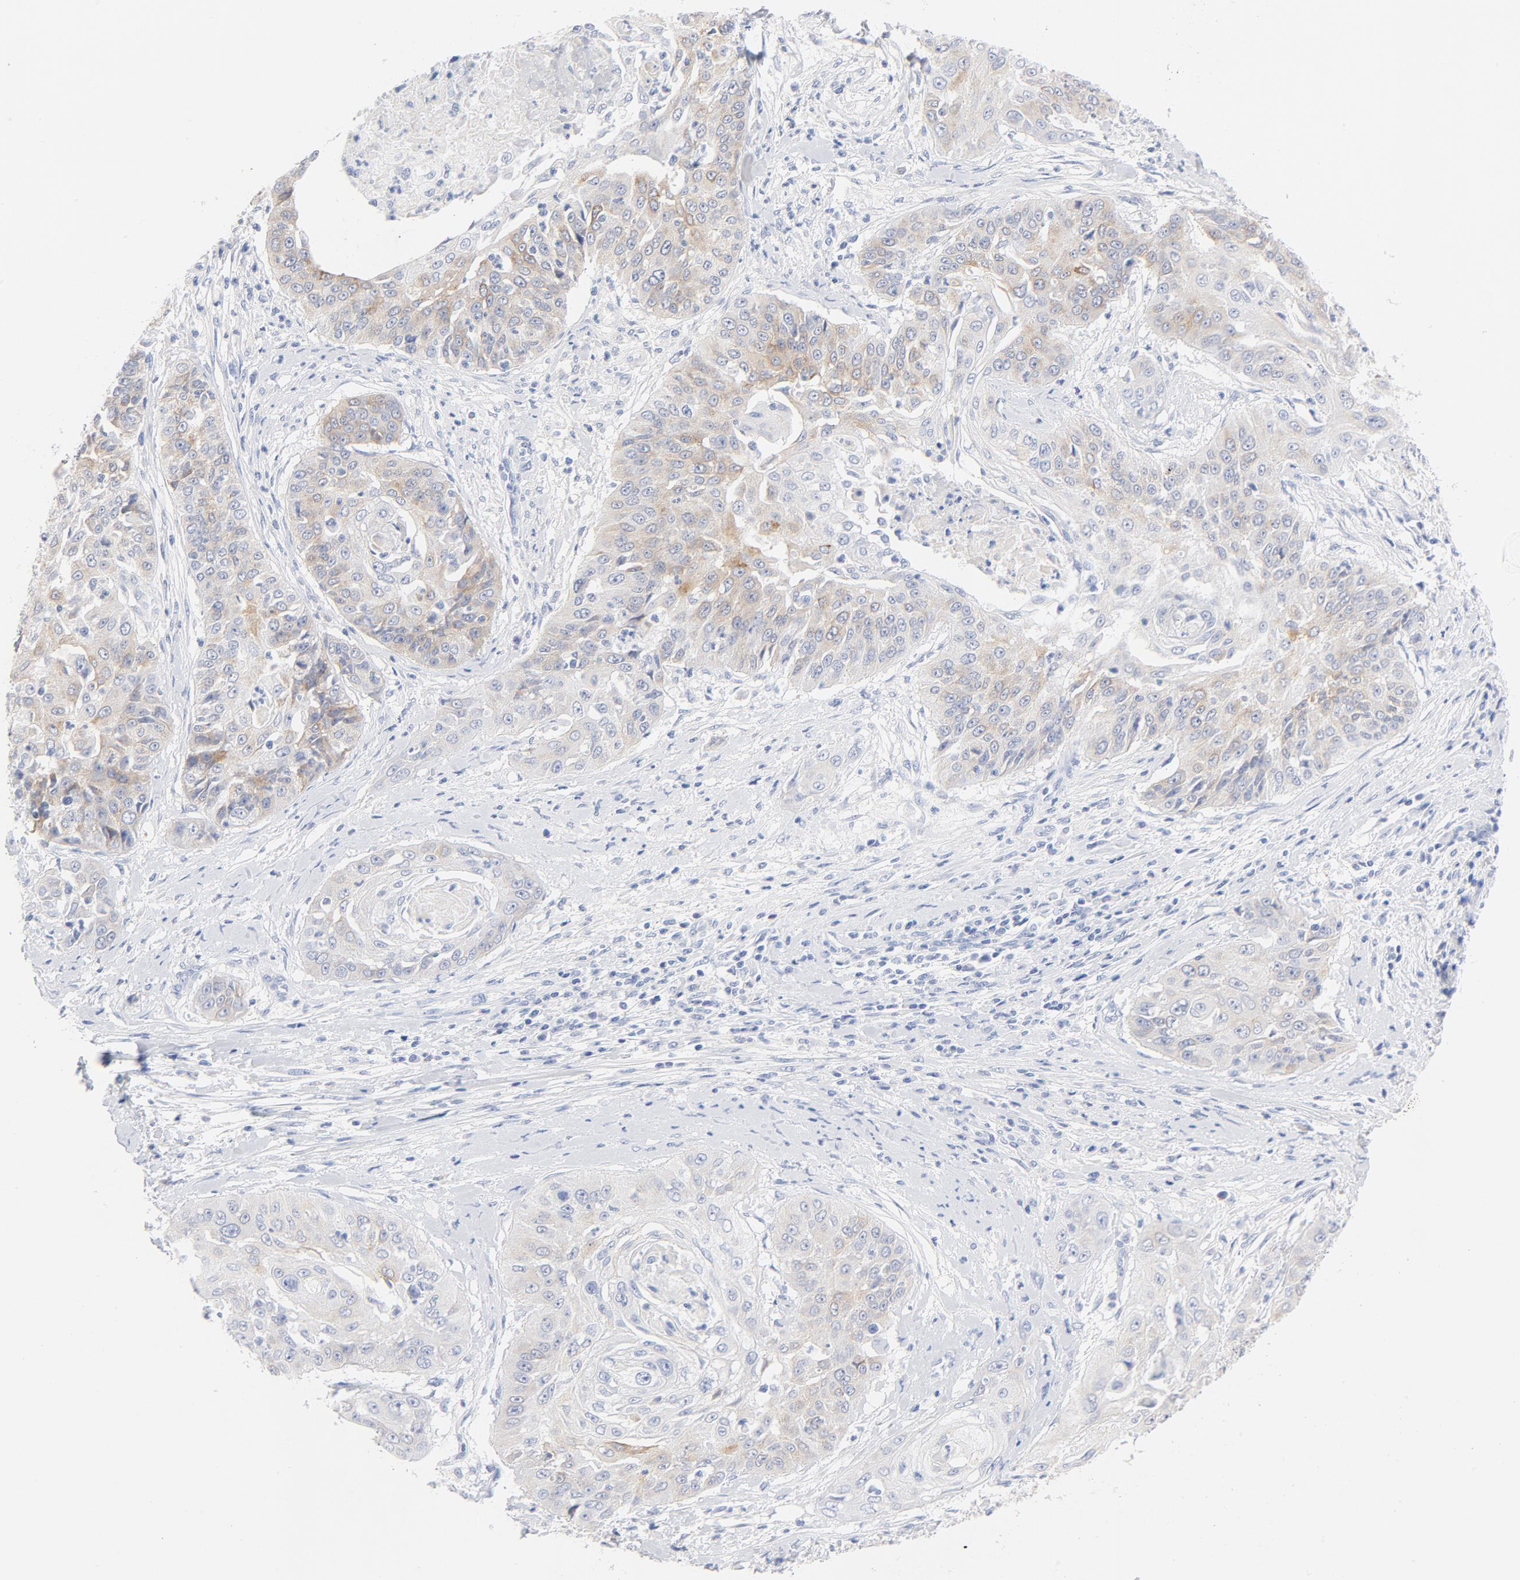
{"staining": {"intensity": "moderate", "quantity": "25%-75%", "location": "cytoplasmic/membranous"}, "tissue": "cervical cancer", "cell_type": "Tumor cells", "image_type": "cancer", "snomed": [{"axis": "morphology", "description": "Squamous cell carcinoma, NOS"}, {"axis": "topography", "description": "Cervix"}], "caption": "High-magnification brightfield microscopy of cervical squamous cell carcinoma stained with DAB (brown) and counterstained with hematoxylin (blue). tumor cells exhibit moderate cytoplasmic/membranous expression is identified in approximately25%-75% of cells.", "gene": "FGFR3", "patient": {"sex": "female", "age": 64}}